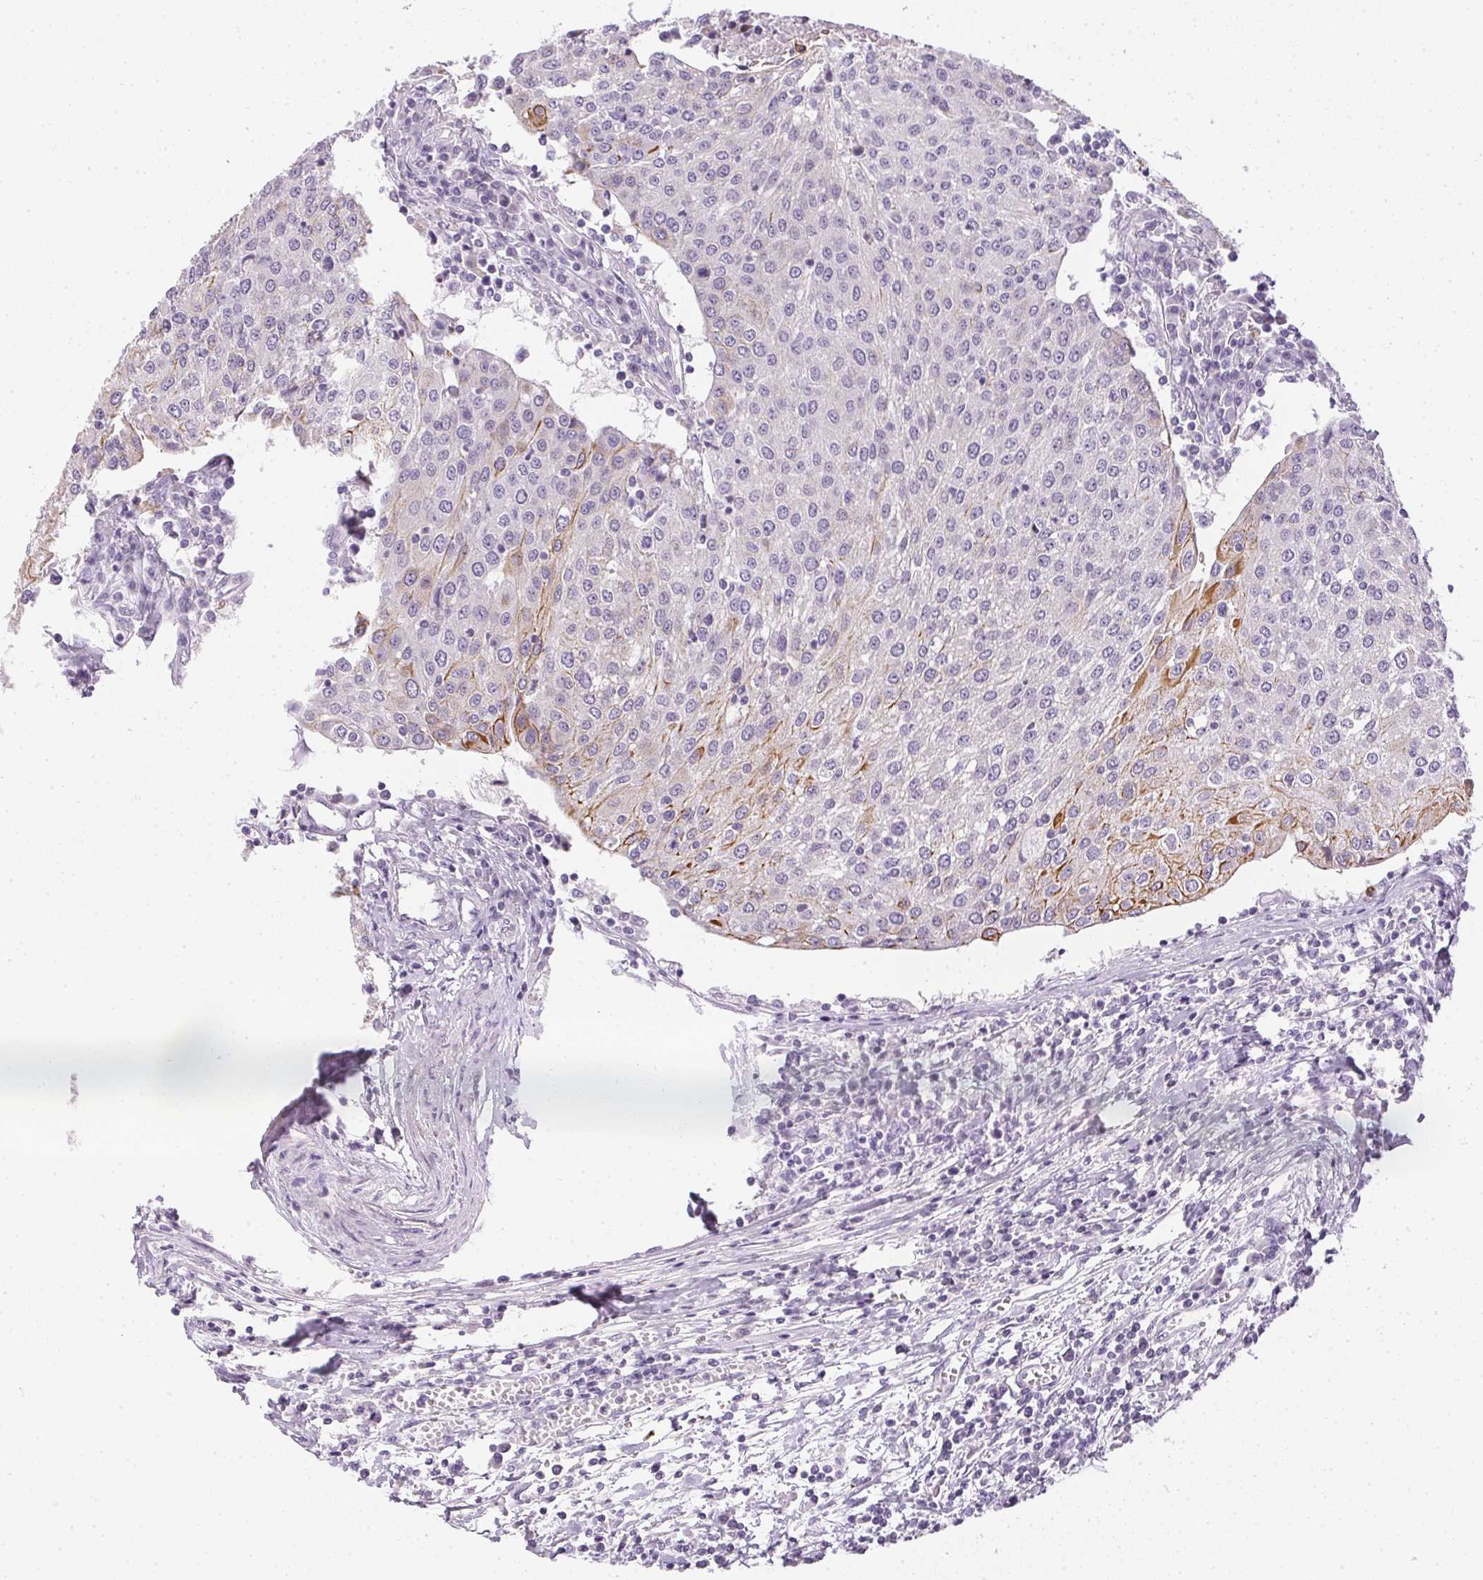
{"staining": {"intensity": "moderate", "quantity": "<25%", "location": "cytoplasmic/membranous"}, "tissue": "urothelial cancer", "cell_type": "Tumor cells", "image_type": "cancer", "snomed": [{"axis": "morphology", "description": "Urothelial carcinoma, High grade"}, {"axis": "topography", "description": "Urinary bladder"}], "caption": "Immunohistochemical staining of human high-grade urothelial carcinoma demonstrates low levels of moderate cytoplasmic/membranous expression in approximately <25% of tumor cells.", "gene": "GSDMC", "patient": {"sex": "female", "age": 85}}